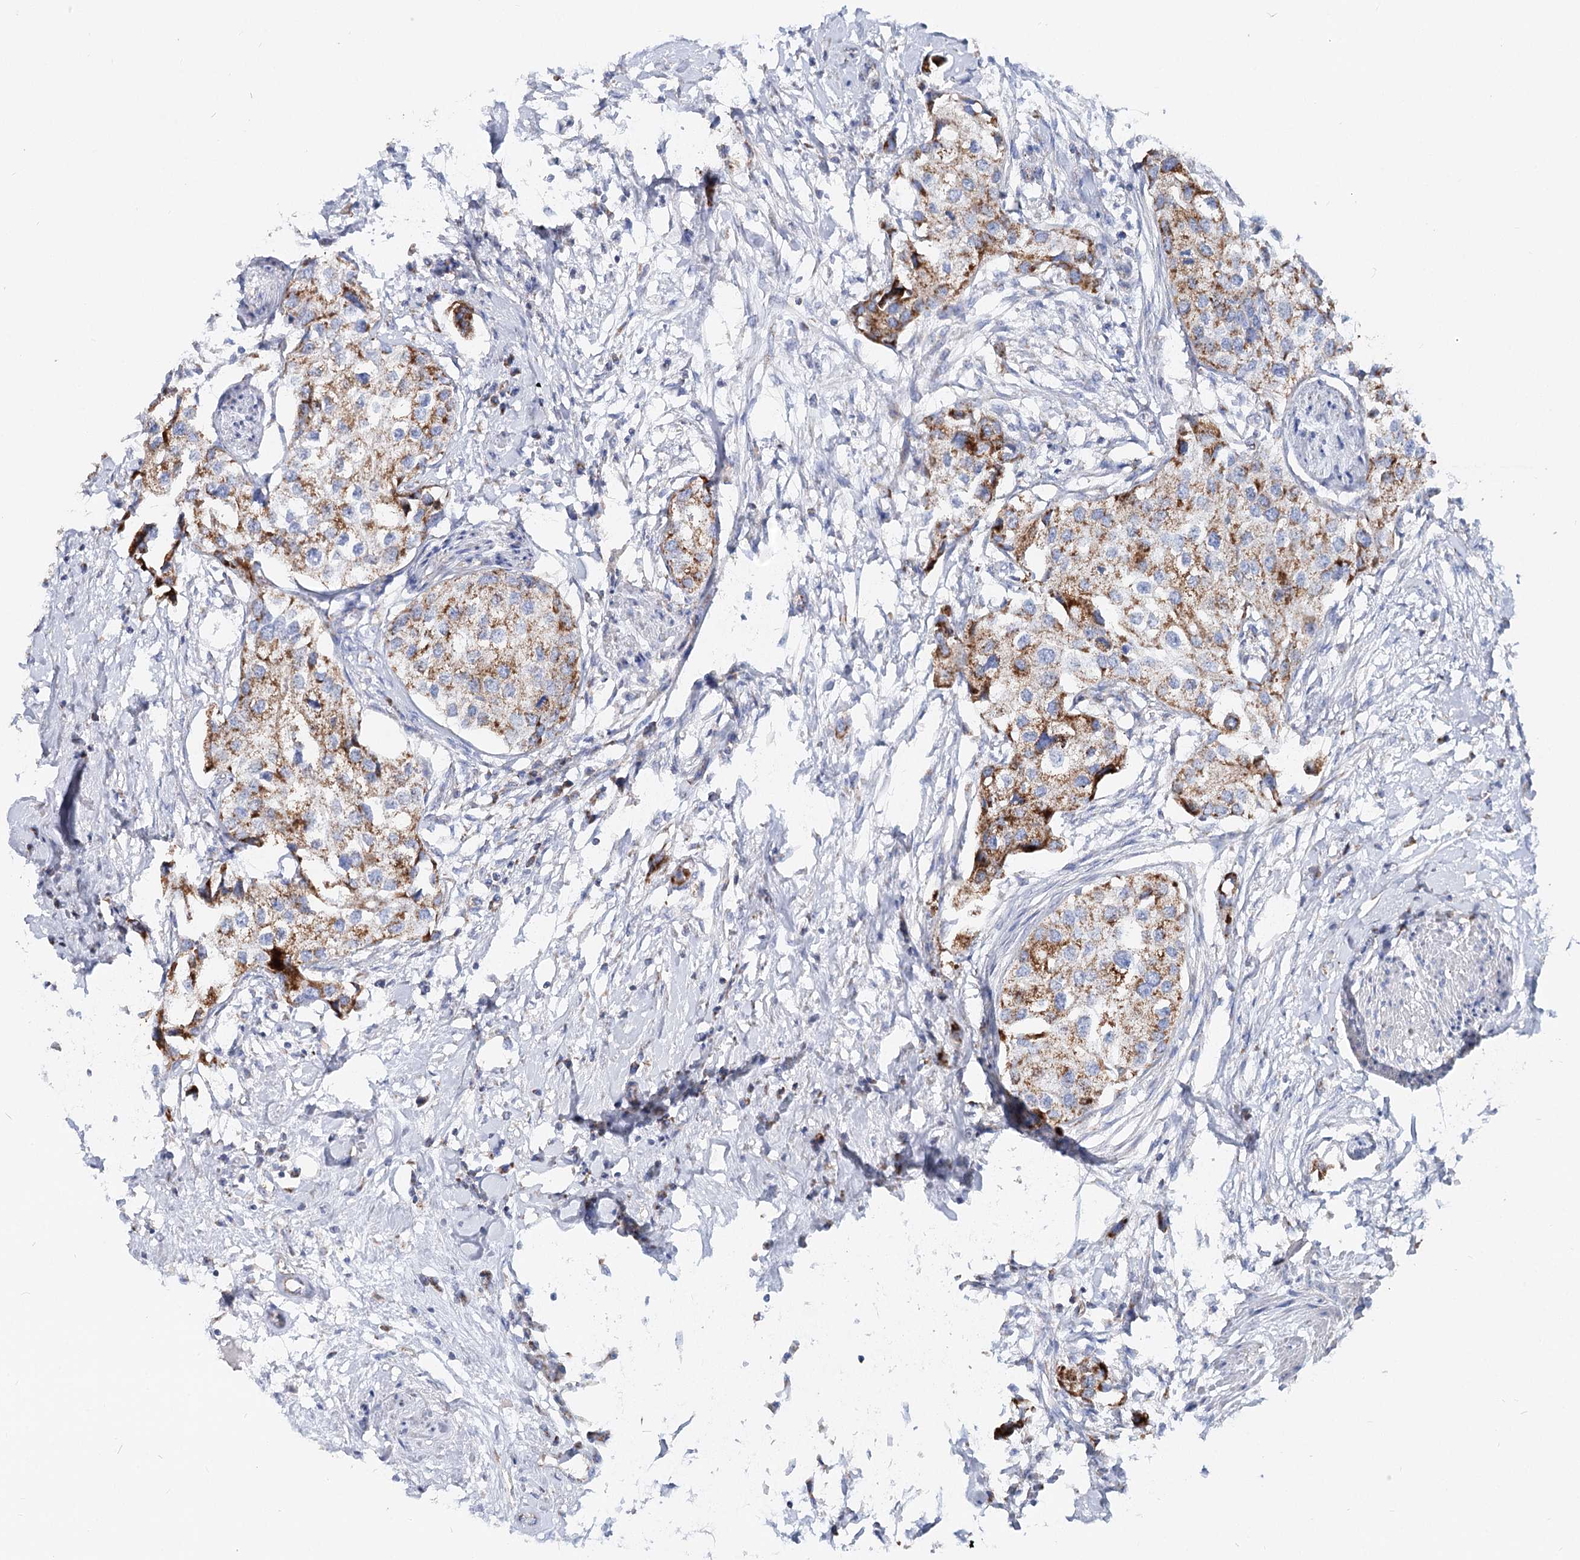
{"staining": {"intensity": "strong", "quantity": "25%-75%", "location": "cytoplasmic/membranous"}, "tissue": "urothelial cancer", "cell_type": "Tumor cells", "image_type": "cancer", "snomed": [{"axis": "morphology", "description": "Urothelial carcinoma, High grade"}, {"axis": "topography", "description": "Urinary bladder"}], "caption": "Urothelial cancer stained with a protein marker exhibits strong staining in tumor cells.", "gene": "MCCC2", "patient": {"sex": "male", "age": 64}}